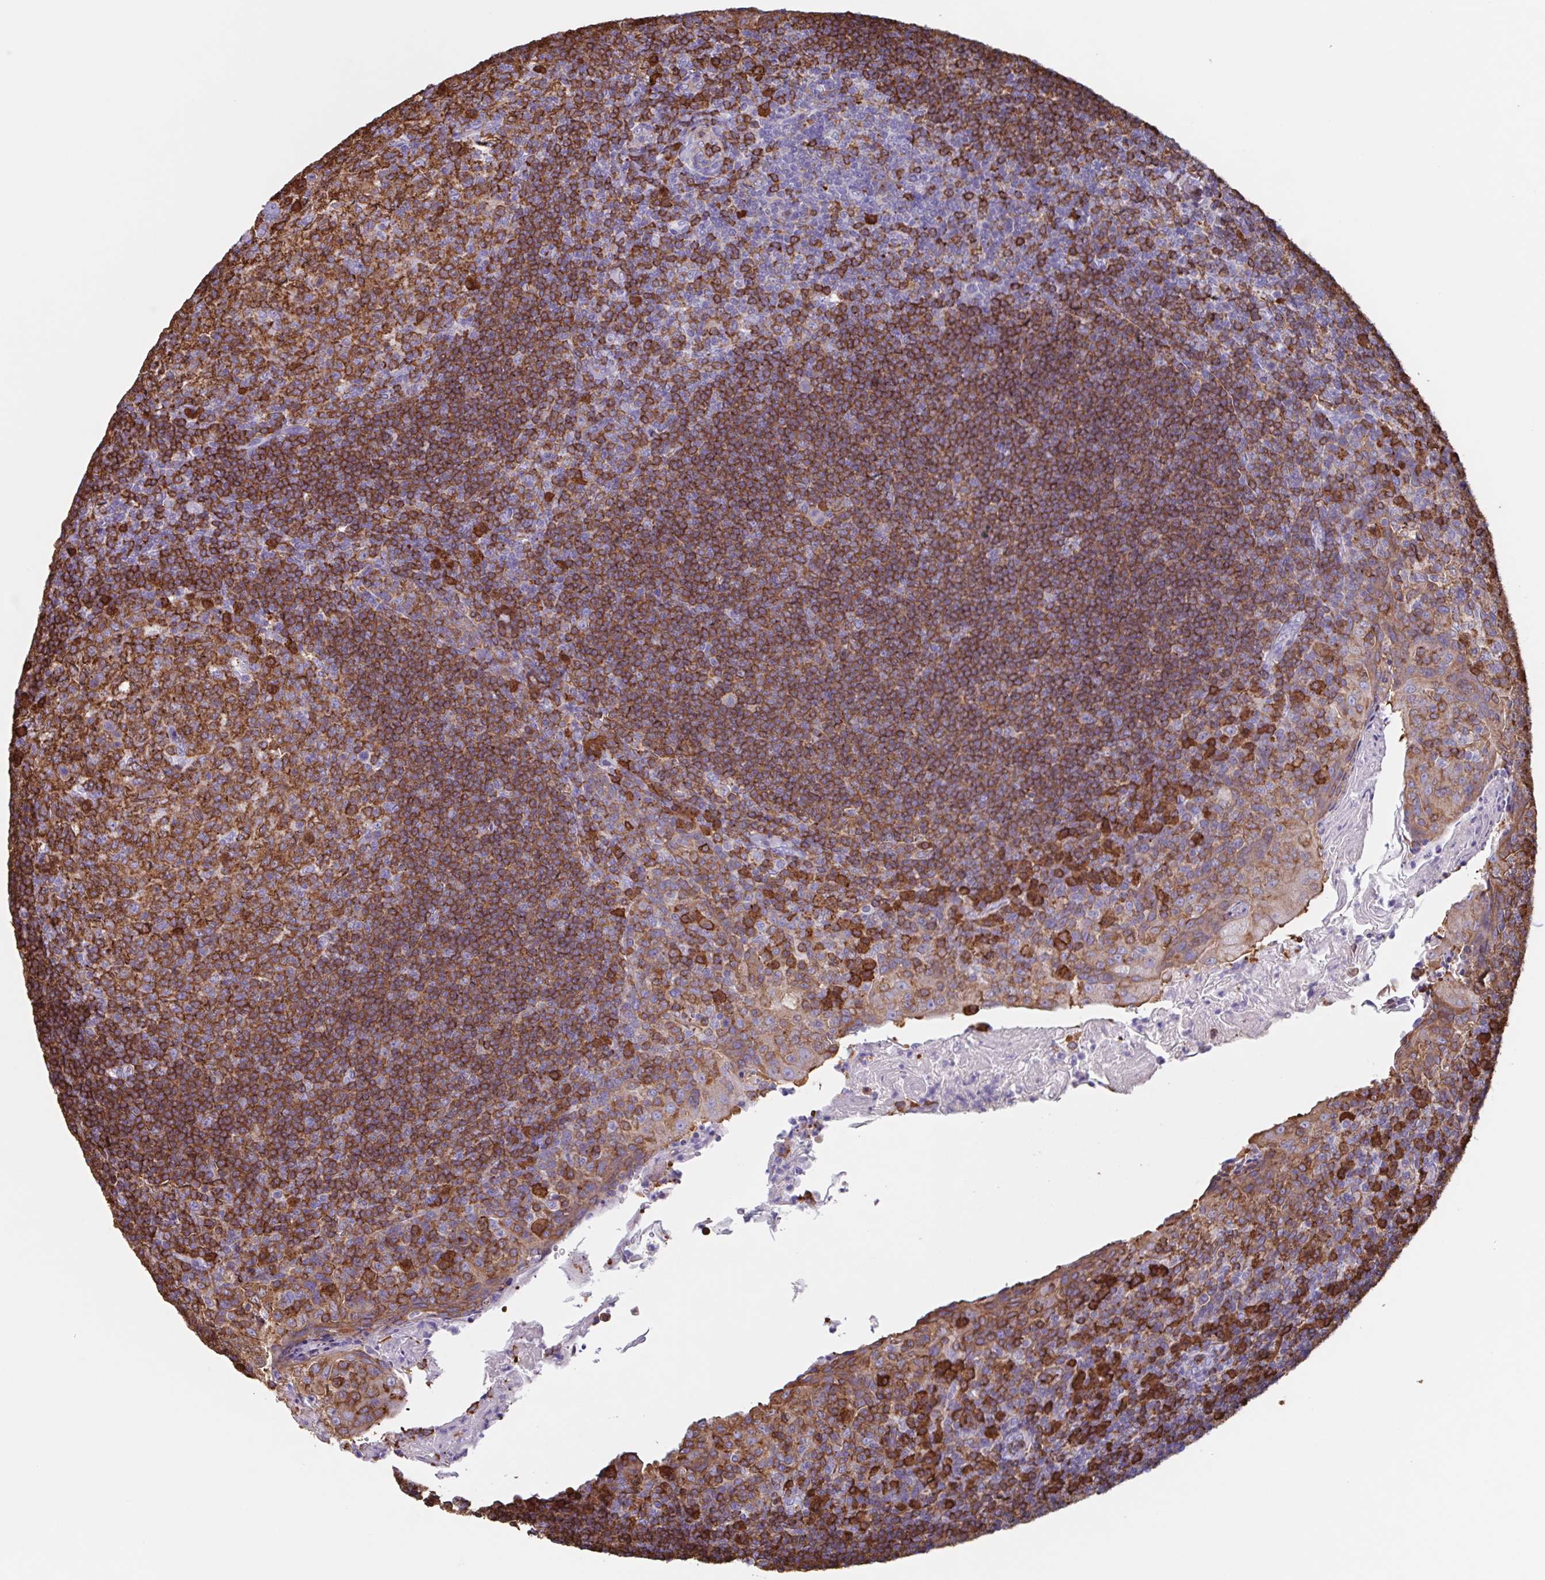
{"staining": {"intensity": "moderate", "quantity": ">75%", "location": "cytoplasmic/membranous"}, "tissue": "tonsil", "cell_type": "Germinal center cells", "image_type": "normal", "snomed": [{"axis": "morphology", "description": "Normal tissue, NOS"}, {"axis": "topography", "description": "Tonsil"}], "caption": "Human tonsil stained for a protein (brown) shows moderate cytoplasmic/membranous positive expression in about >75% of germinal center cells.", "gene": "TPD52", "patient": {"sex": "female", "age": 10}}